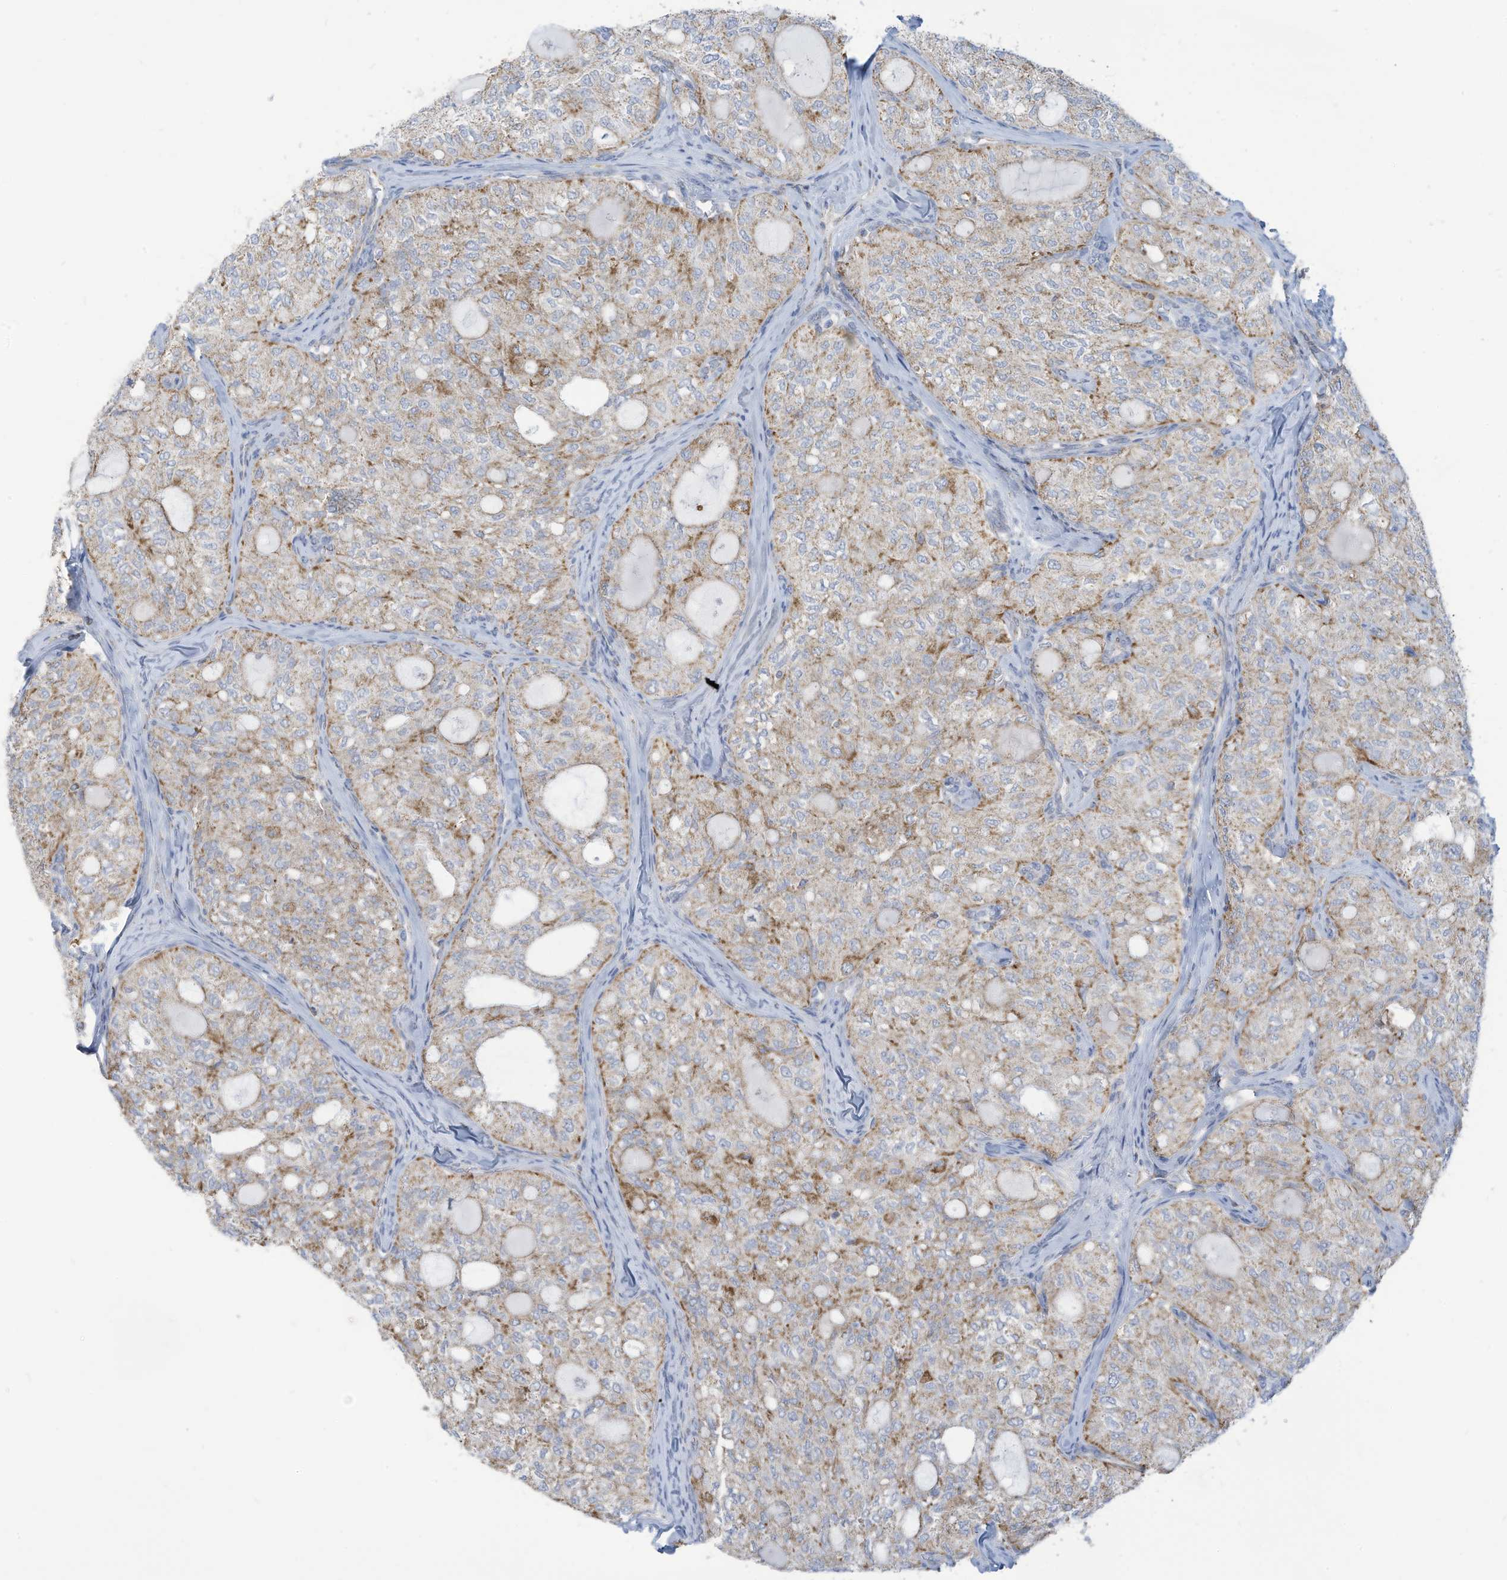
{"staining": {"intensity": "moderate", "quantity": "<25%", "location": "cytoplasmic/membranous"}, "tissue": "thyroid cancer", "cell_type": "Tumor cells", "image_type": "cancer", "snomed": [{"axis": "morphology", "description": "Follicular adenoma carcinoma, NOS"}, {"axis": "topography", "description": "Thyroid gland"}], "caption": "Immunohistochemical staining of human thyroid cancer (follicular adenoma carcinoma) reveals moderate cytoplasmic/membranous protein positivity in about <25% of tumor cells.", "gene": "NLN", "patient": {"sex": "male", "age": 75}}